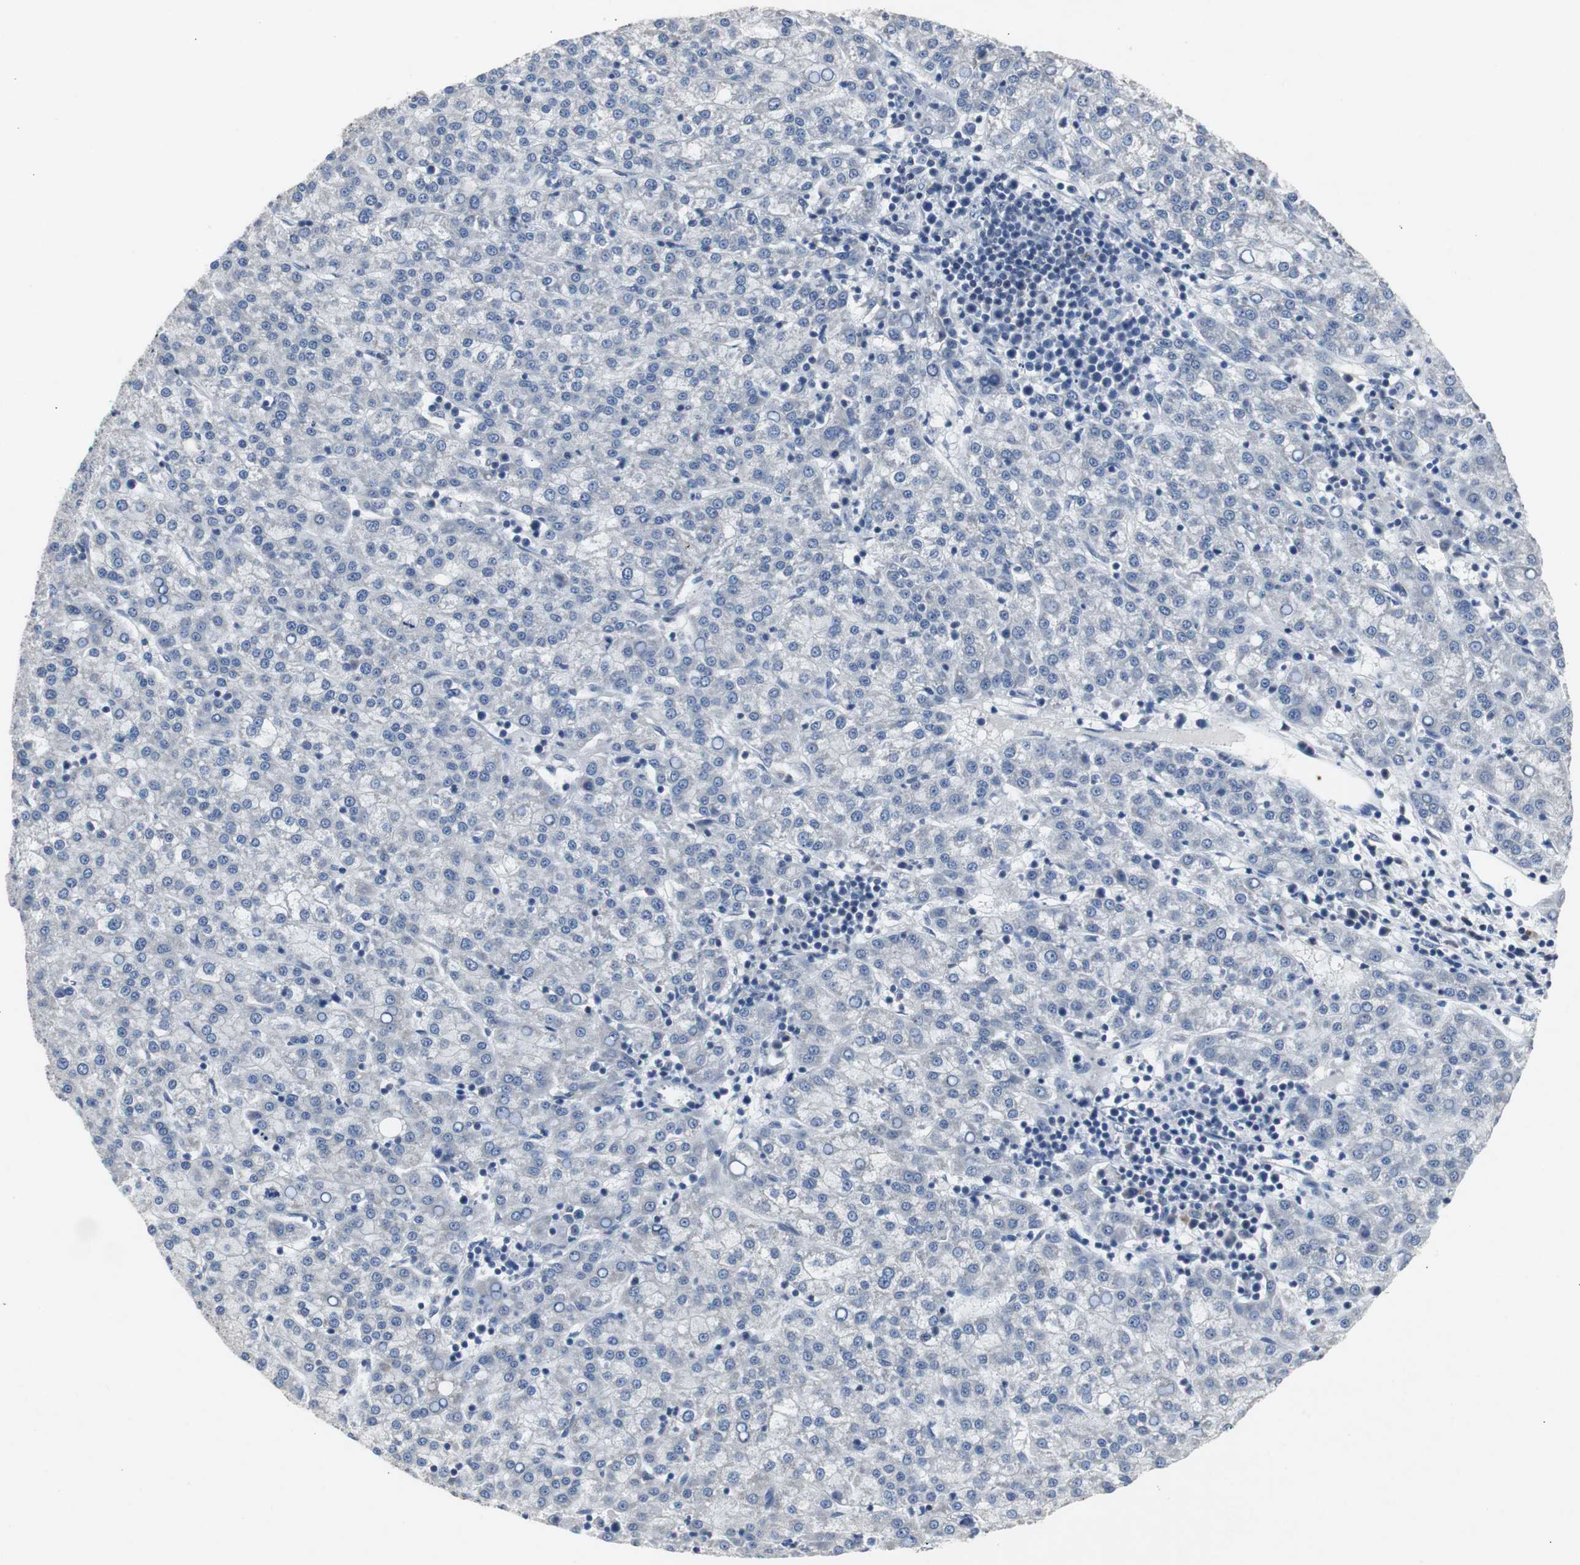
{"staining": {"intensity": "negative", "quantity": "none", "location": "none"}, "tissue": "liver cancer", "cell_type": "Tumor cells", "image_type": "cancer", "snomed": [{"axis": "morphology", "description": "Carcinoma, Hepatocellular, NOS"}, {"axis": "topography", "description": "Liver"}], "caption": "IHC image of liver cancer (hepatocellular carcinoma) stained for a protein (brown), which exhibits no staining in tumor cells. (DAB IHC, high magnification).", "gene": "RBM47", "patient": {"sex": "female", "age": 58}}